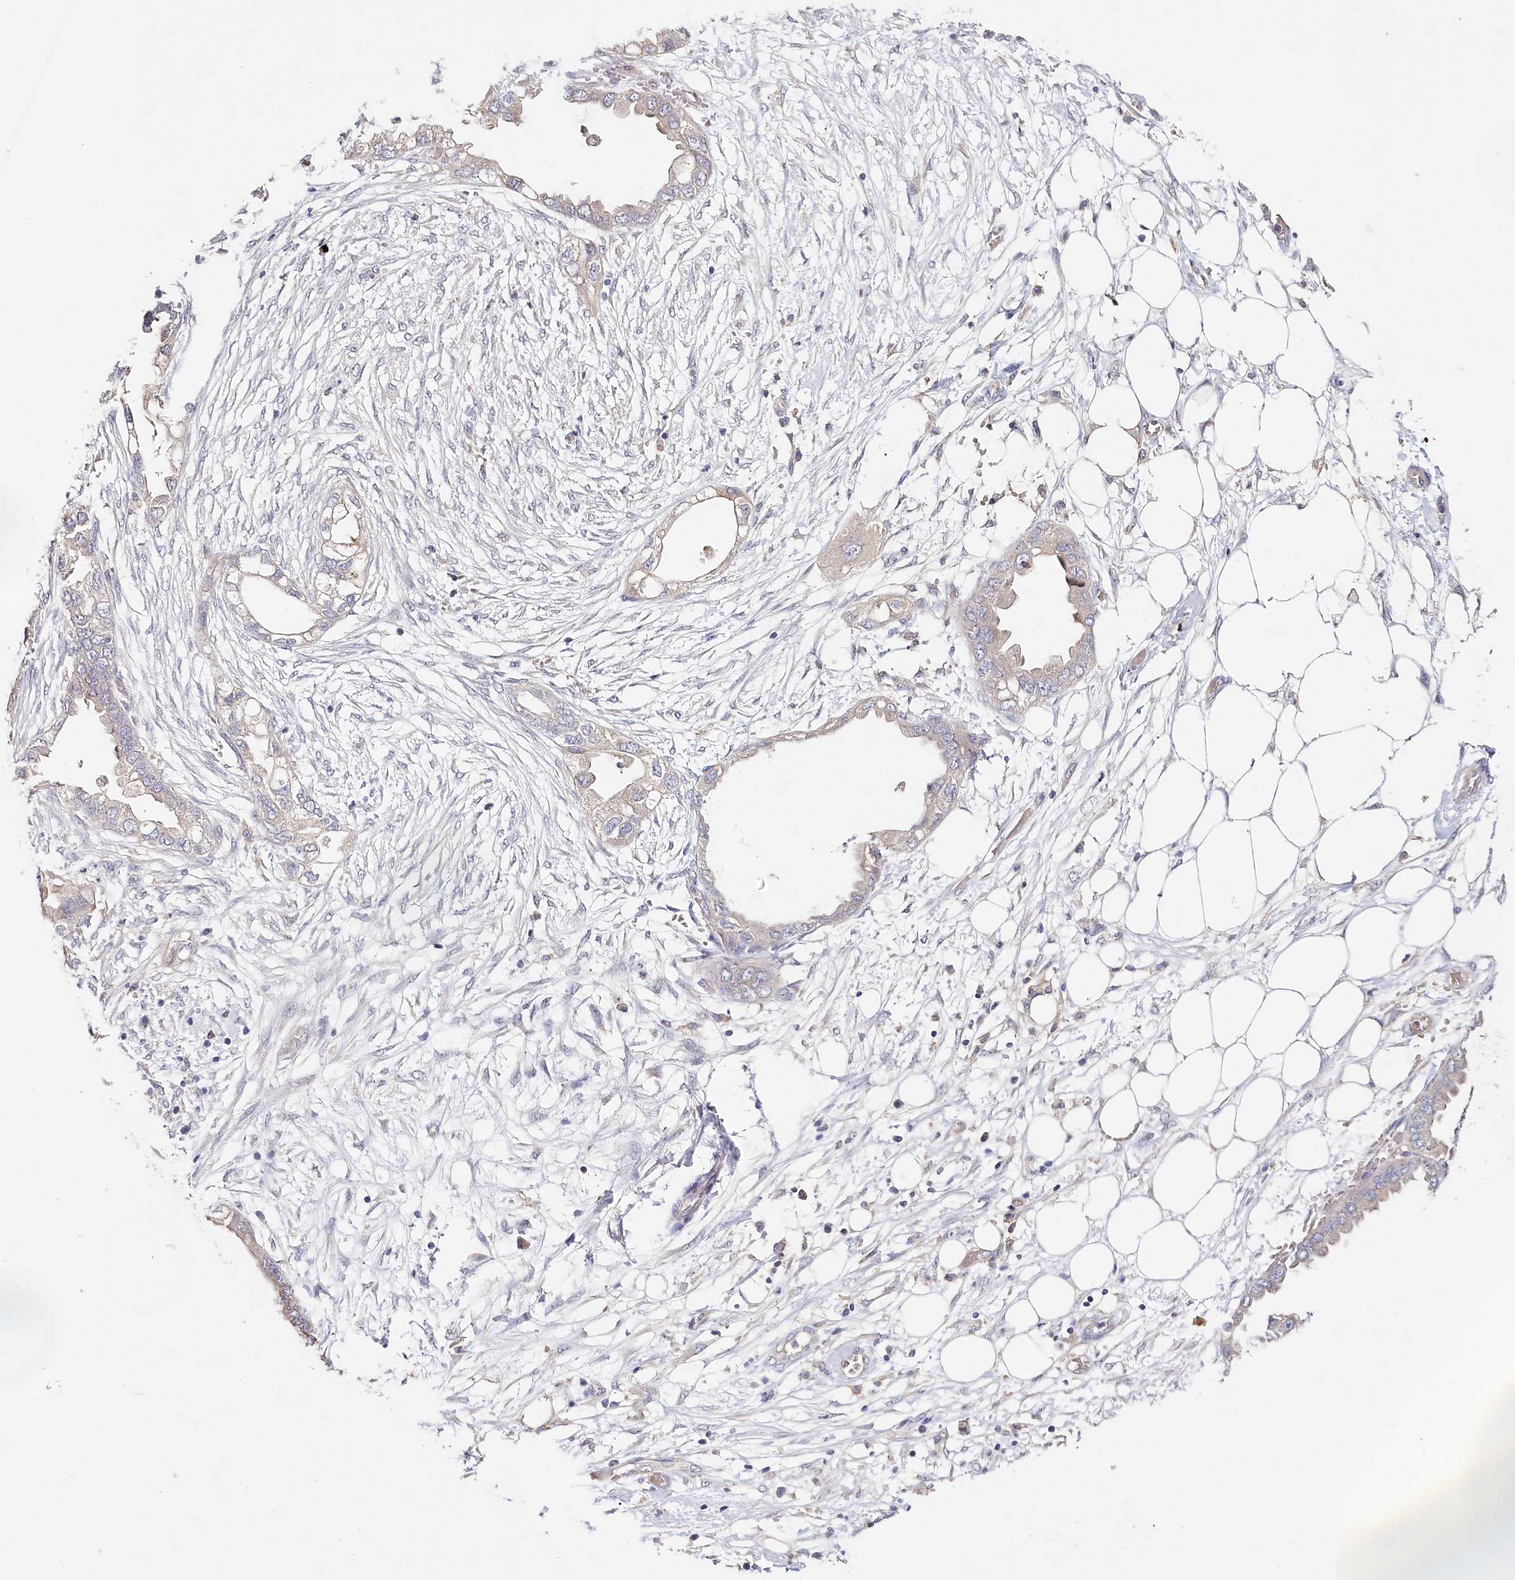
{"staining": {"intensity": "negative", "quantity": "none", "location": "none"}, "tissue": "endometrial cancer", "cell_type": "Tumor cells", "image_type": "cancer", "snomed": [{"axis": "morphology", "description": "Adenocarcinoma, NOS"}, {"axis": "morphology", "description": "Adenocarcinoma, metastatic, NOS"}, {"axis": "topography", "description": "Adipose tissue"}, {"axis": "topography", "description": "Endometrium"}], "caption": "This is a photomicrograph of immunohistochemistry staining of endometrial metastatic adenocarcinoma, which shows no staining in tumor cells.", "gene": "DAPK1", "patient": {"sex": "female", "age": 67}}